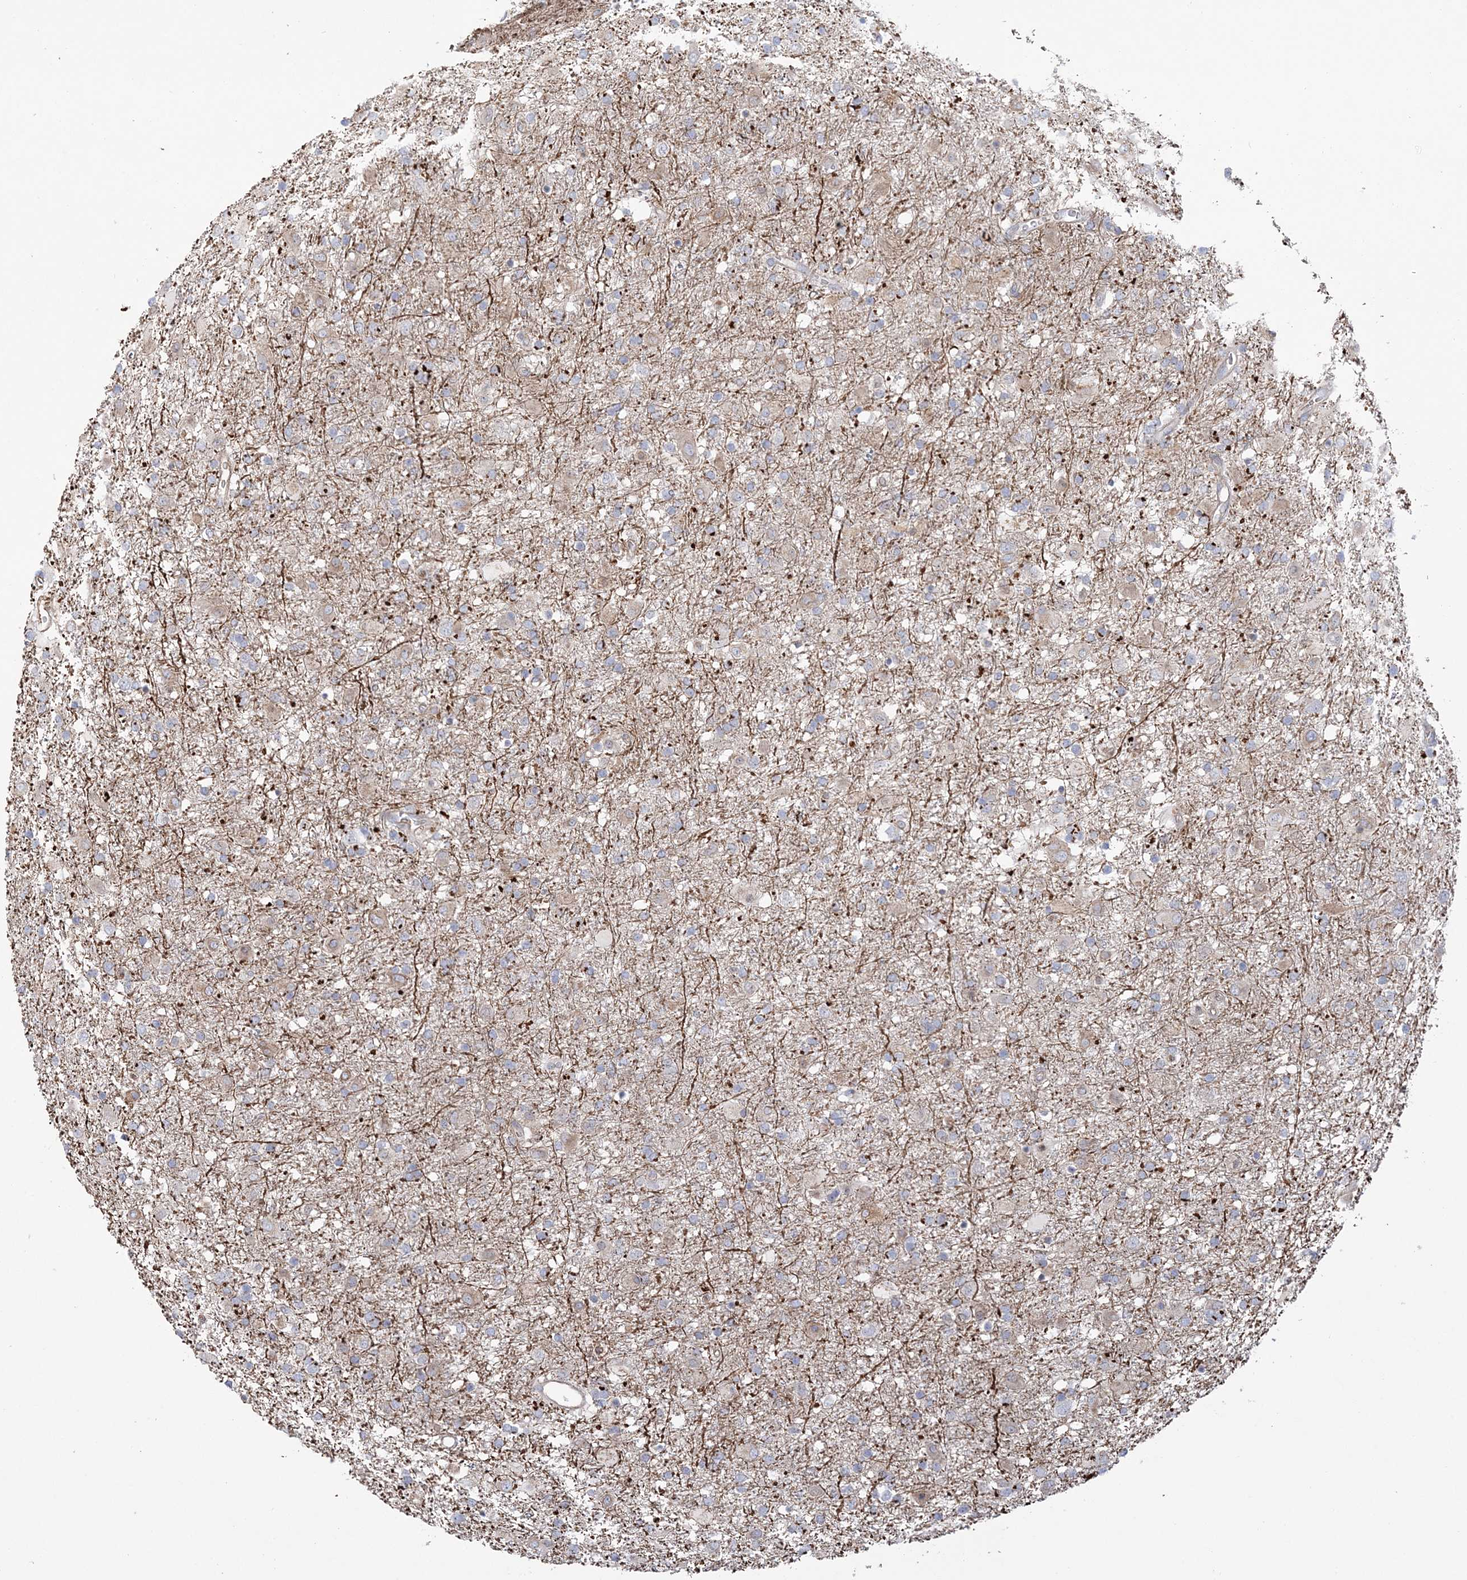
{"staining": {"intensity": "negative", "quantity": "none", "location": "none"}, "tissue": "glioma", "cell_type": "Tumor cells", "image_type": "cancer", "snomed": [{"axis": "morphology", "description": "Glioma, malignant, Low grade"}, {"axis": "topography", "description": "Brain"}], "caption": "Protein analysis of glioma exhibits no significant positivity in tumor cells.", "gene": "ZNF821", "patient": {"sex": "male", "age": 65}}